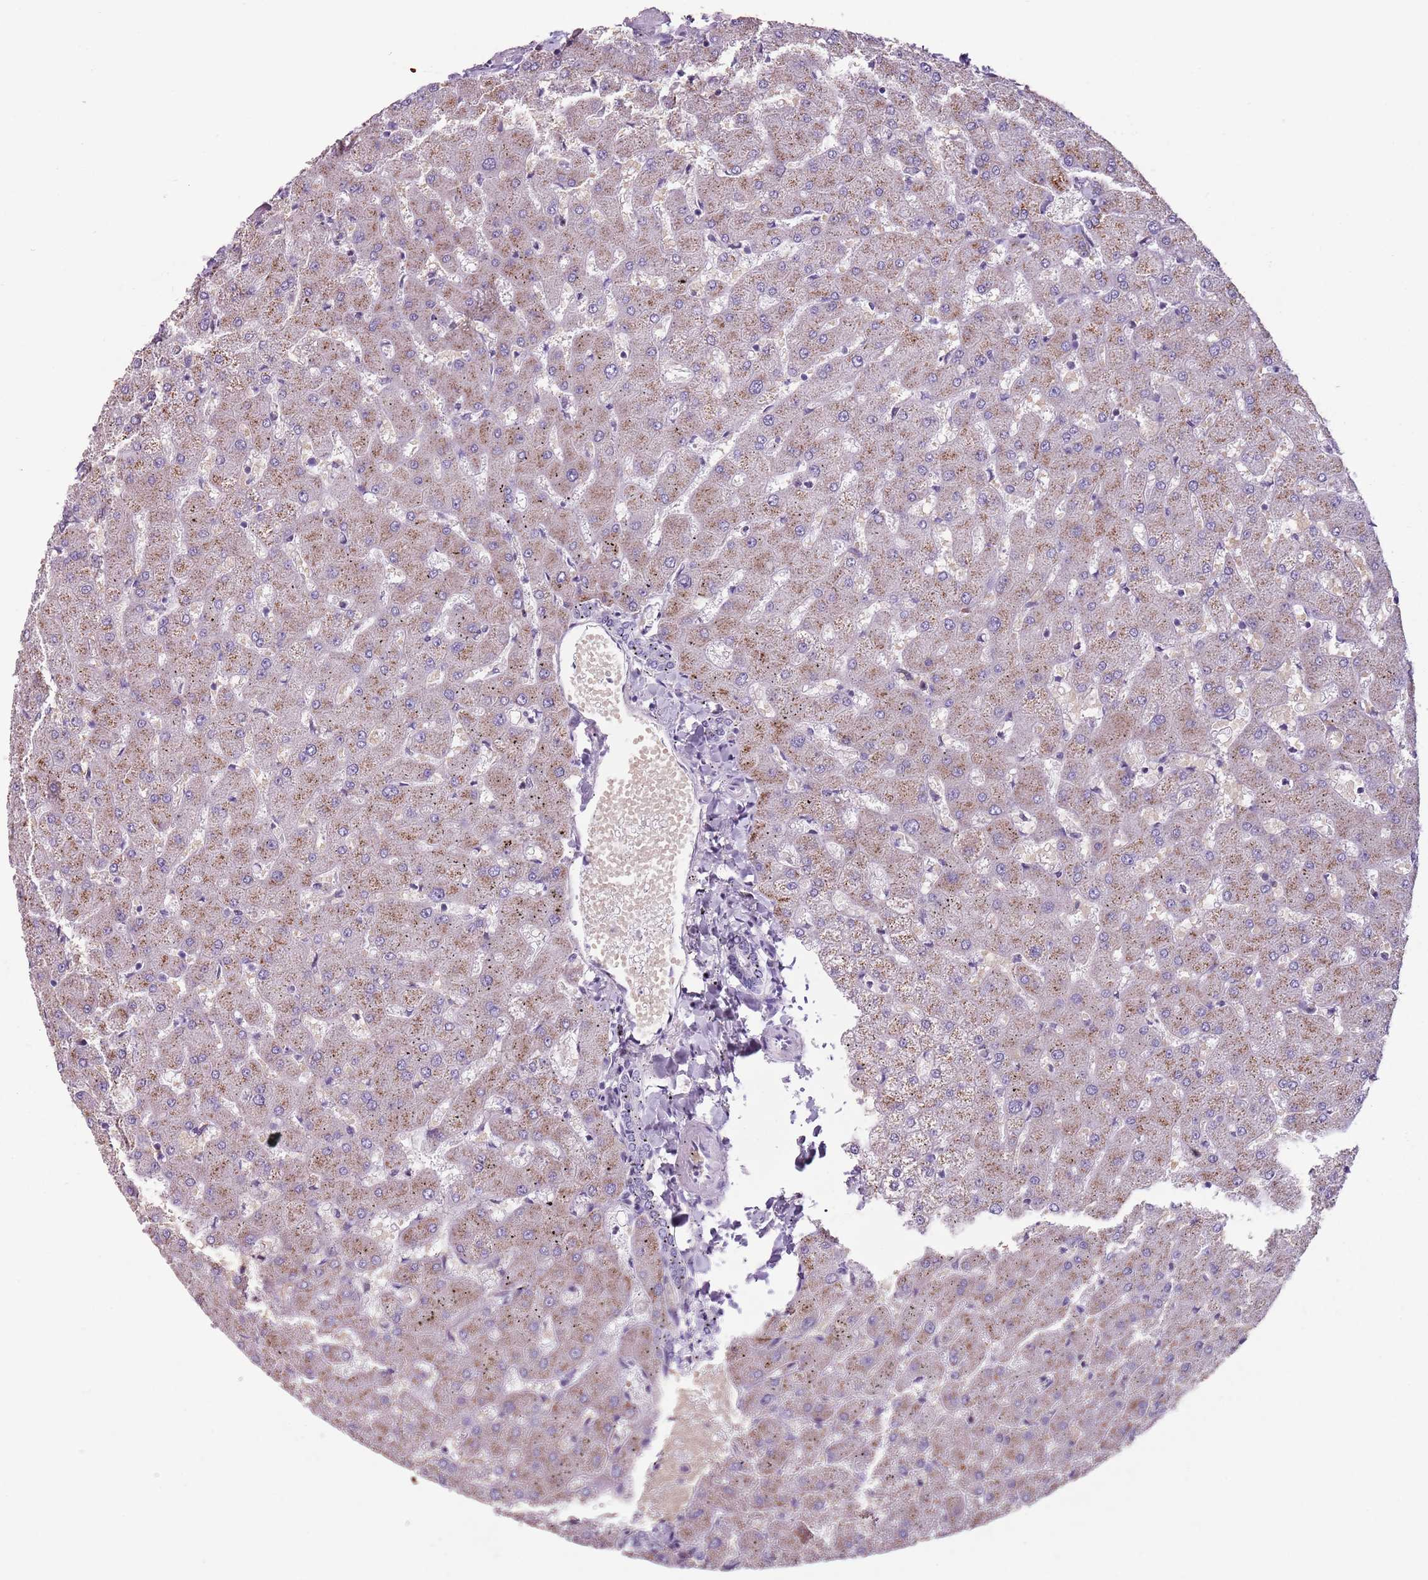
{"staining": {"intensity": "negative", "quantity": "none", "location": "none"}, "tissue": "liver", "cell_type": "Cholangiocytes", "image_type": "normal", "snomed": [{"axis": "morphology", "description": "Normal tissue, NOS"}, {"axis": "topography", "description": "Liver"}], "caption": "Image shows no protein staining in cholangiocytes of benign liver.", "gene": "SPESP1", "patient": {"sex": "female", "age": 63}}